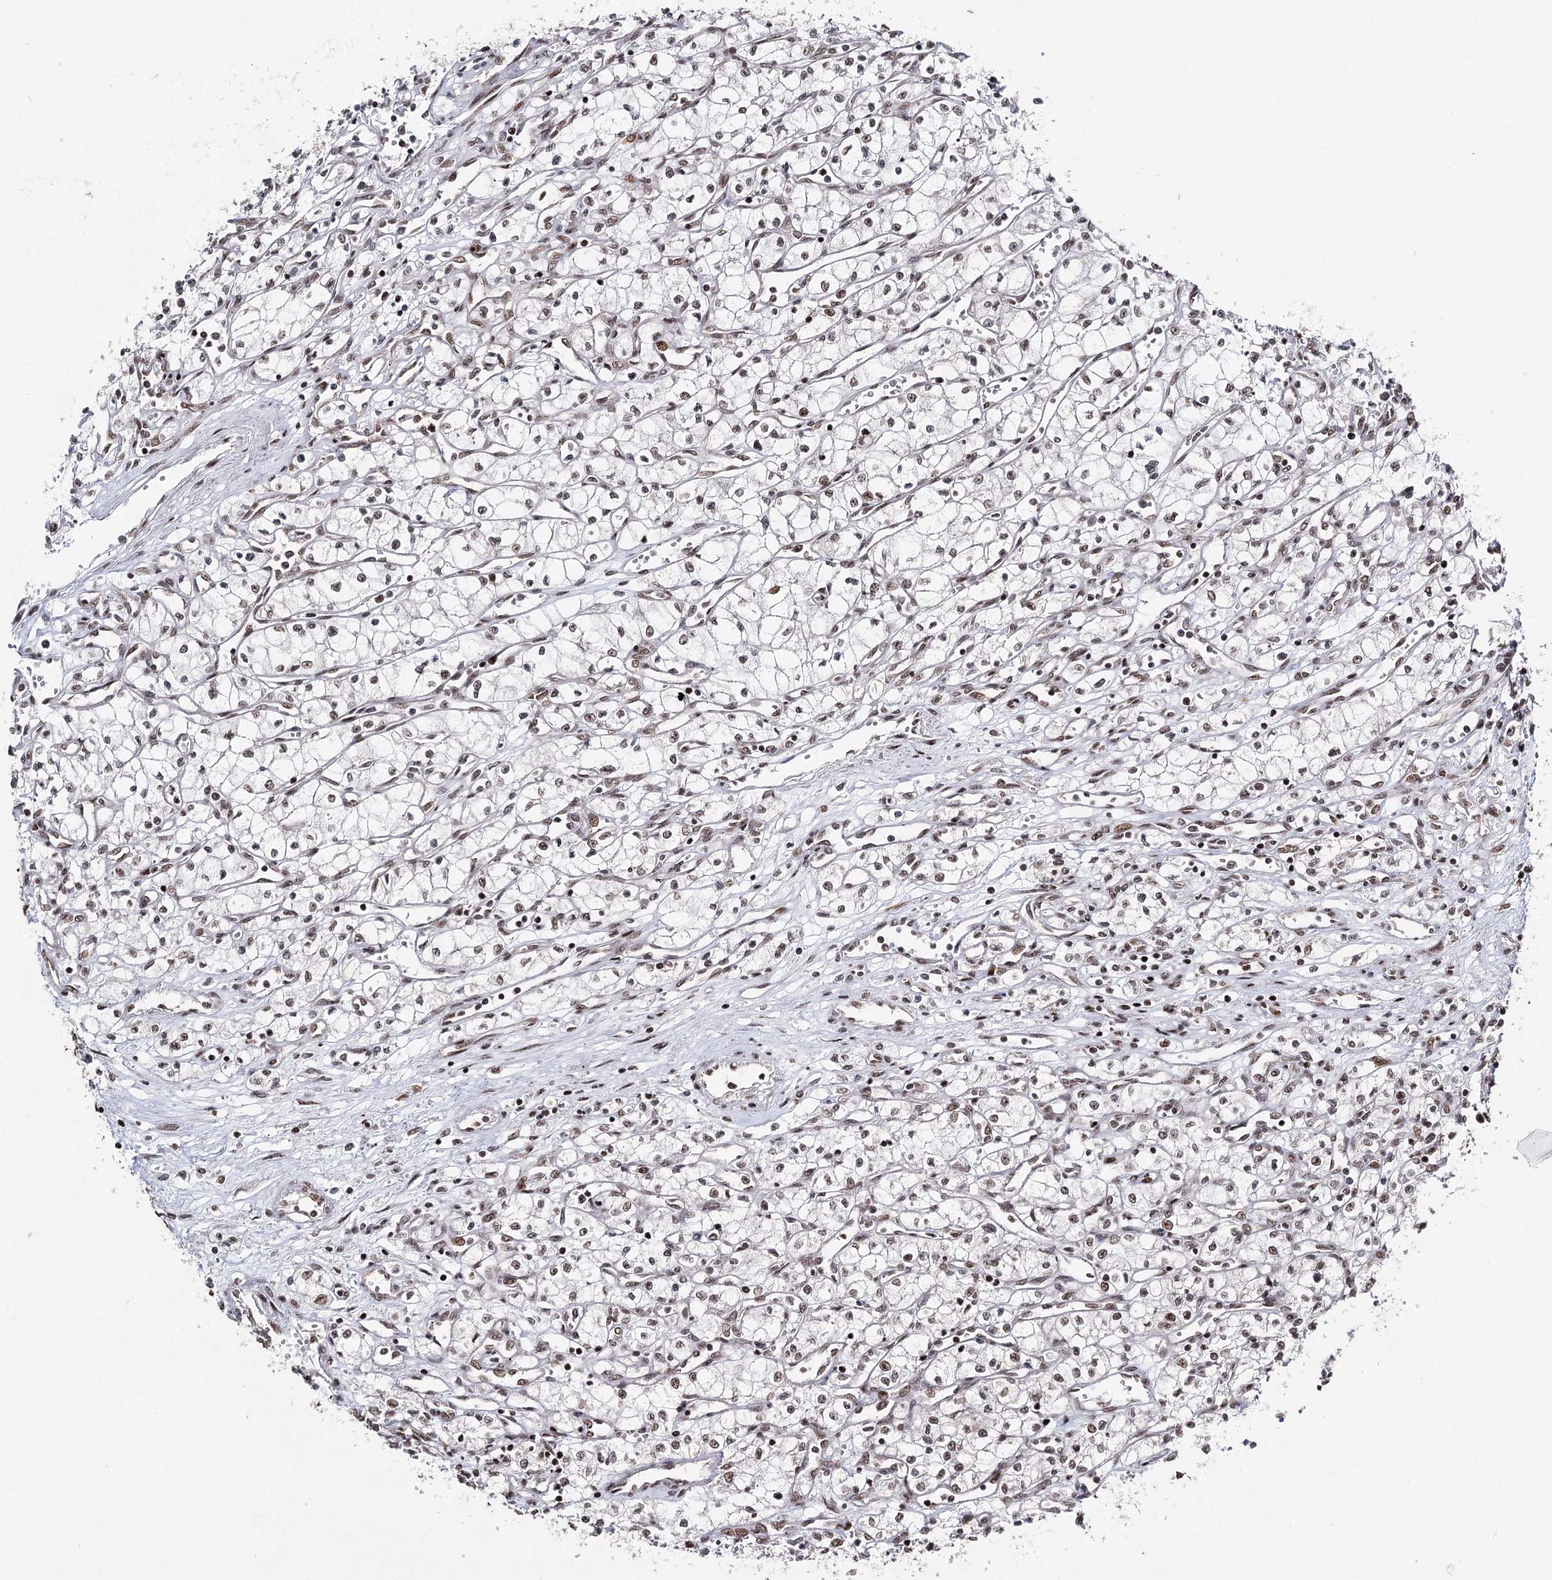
{"staining": {"intensity": "moderate", "quantity": ">75%", "location": "nuclear"}, "tissue": "renal cancer", "cell_type": "Tumor cells", "image_type": "cancer", "snomed": [{"axis": "morphology", "description": "Adenocarcinoma, NOS"}, {"axis": "topography", "description": "Kidney"}], "caption": "The histopathology image reveals a brown stain indicating the presence of a protein in the nuclear of tumor cells in renal cancer (adenocarcinoma).", "gene": "PDCD4", "patient": {"sex": "male", "age": 59}}